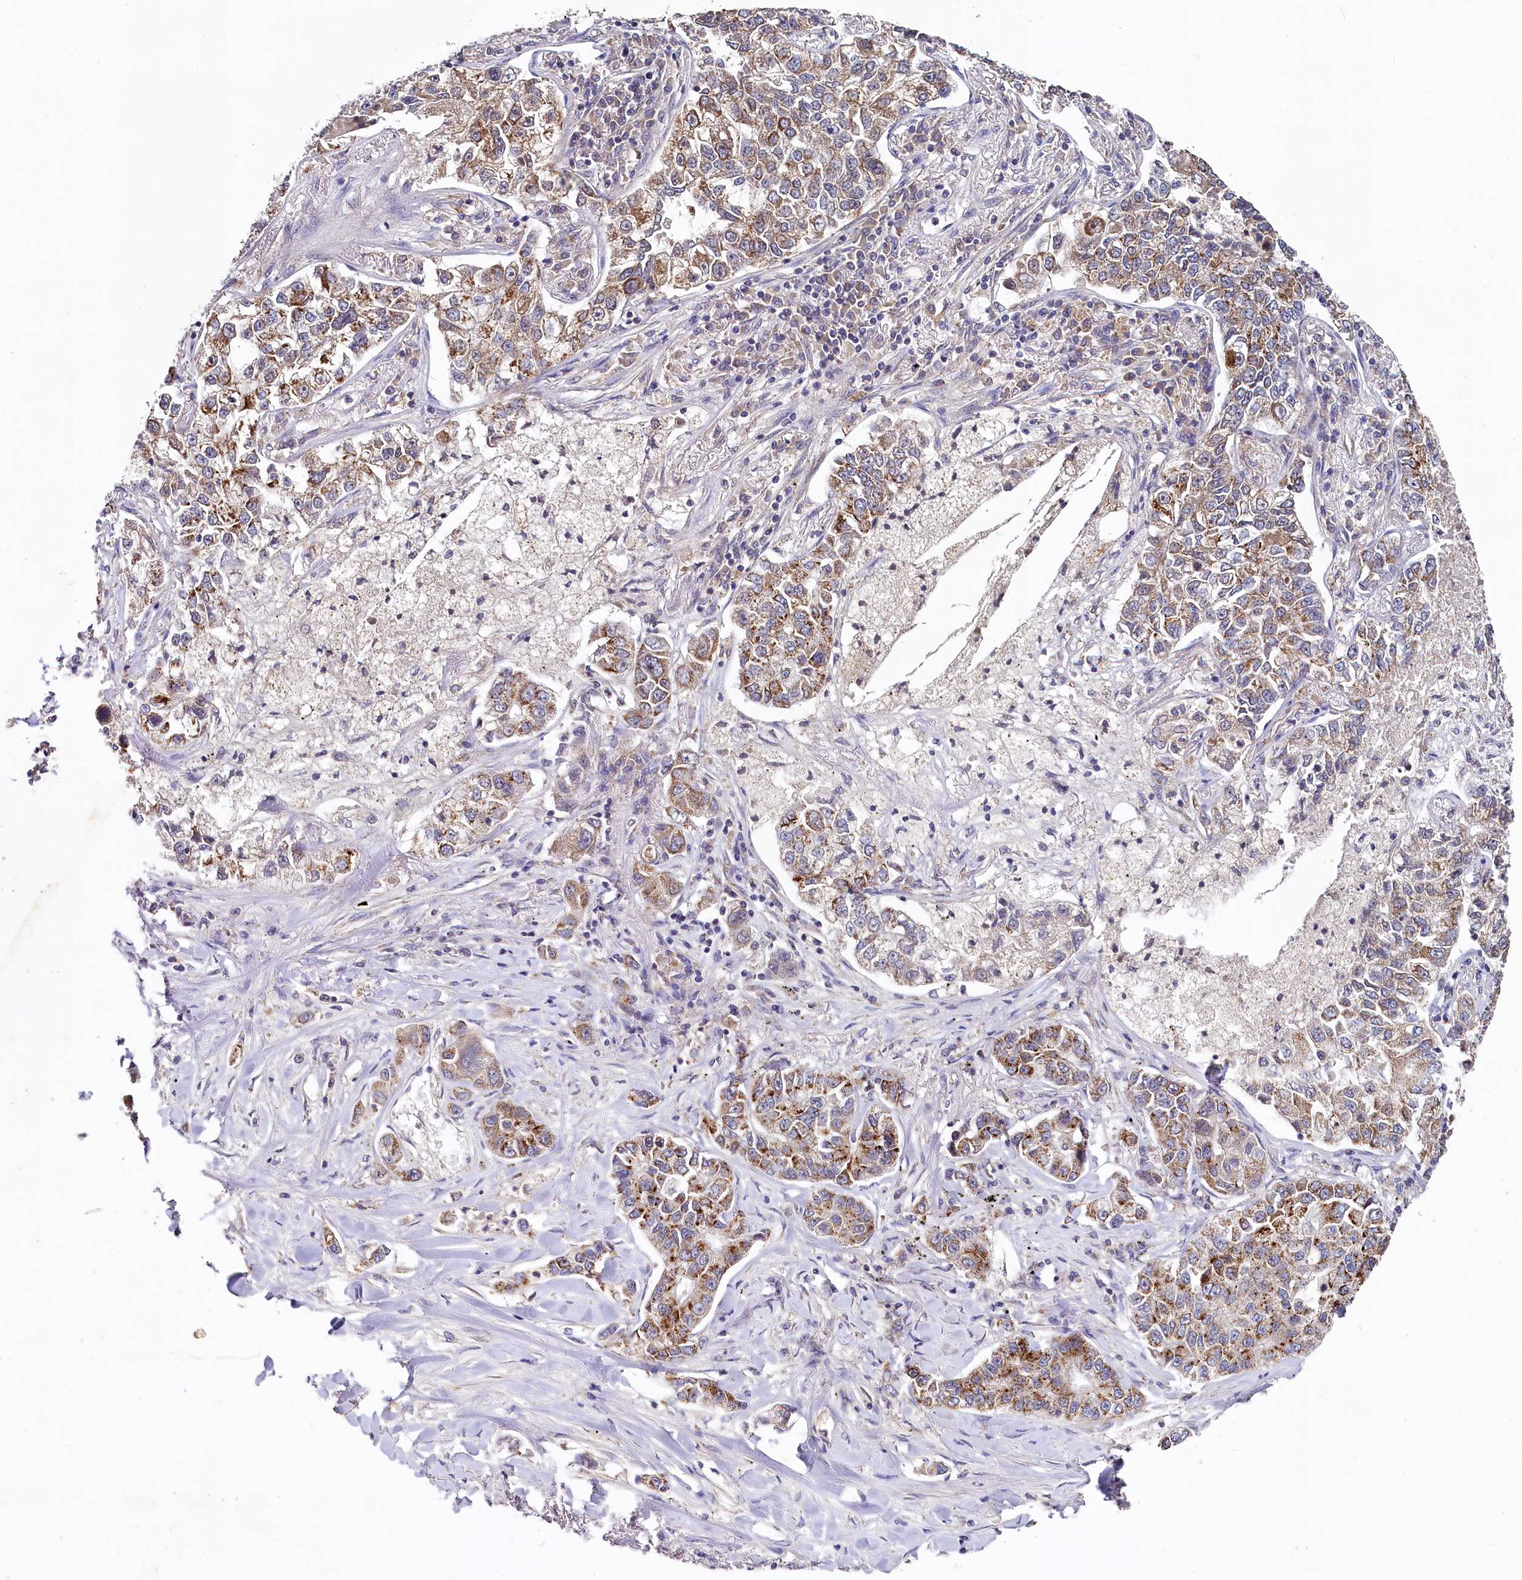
{"staining": {"intensity": "moderate", "quantity": ">75%", "location": "cytoplasmic/membranous"}, "tissue": "lung cancer", "cell_type": "Tumor cells", "image_type": "cancer", "snomed": [{"axis": "morphology", "description": "Adenocarcinoma, NOS"}, {"axis": "topography", "description": "Lung"}], "caption": "Immunohistochemistry photomicrograph of lung adenocarcinoma stained for a protein (brown), which exhibits medium levels of moderate cytoplasmic/membranous staining in approximately >75% of tumor cells.", "gene": "SPINK9", "patient": {"sex": "male", "age": 49}}